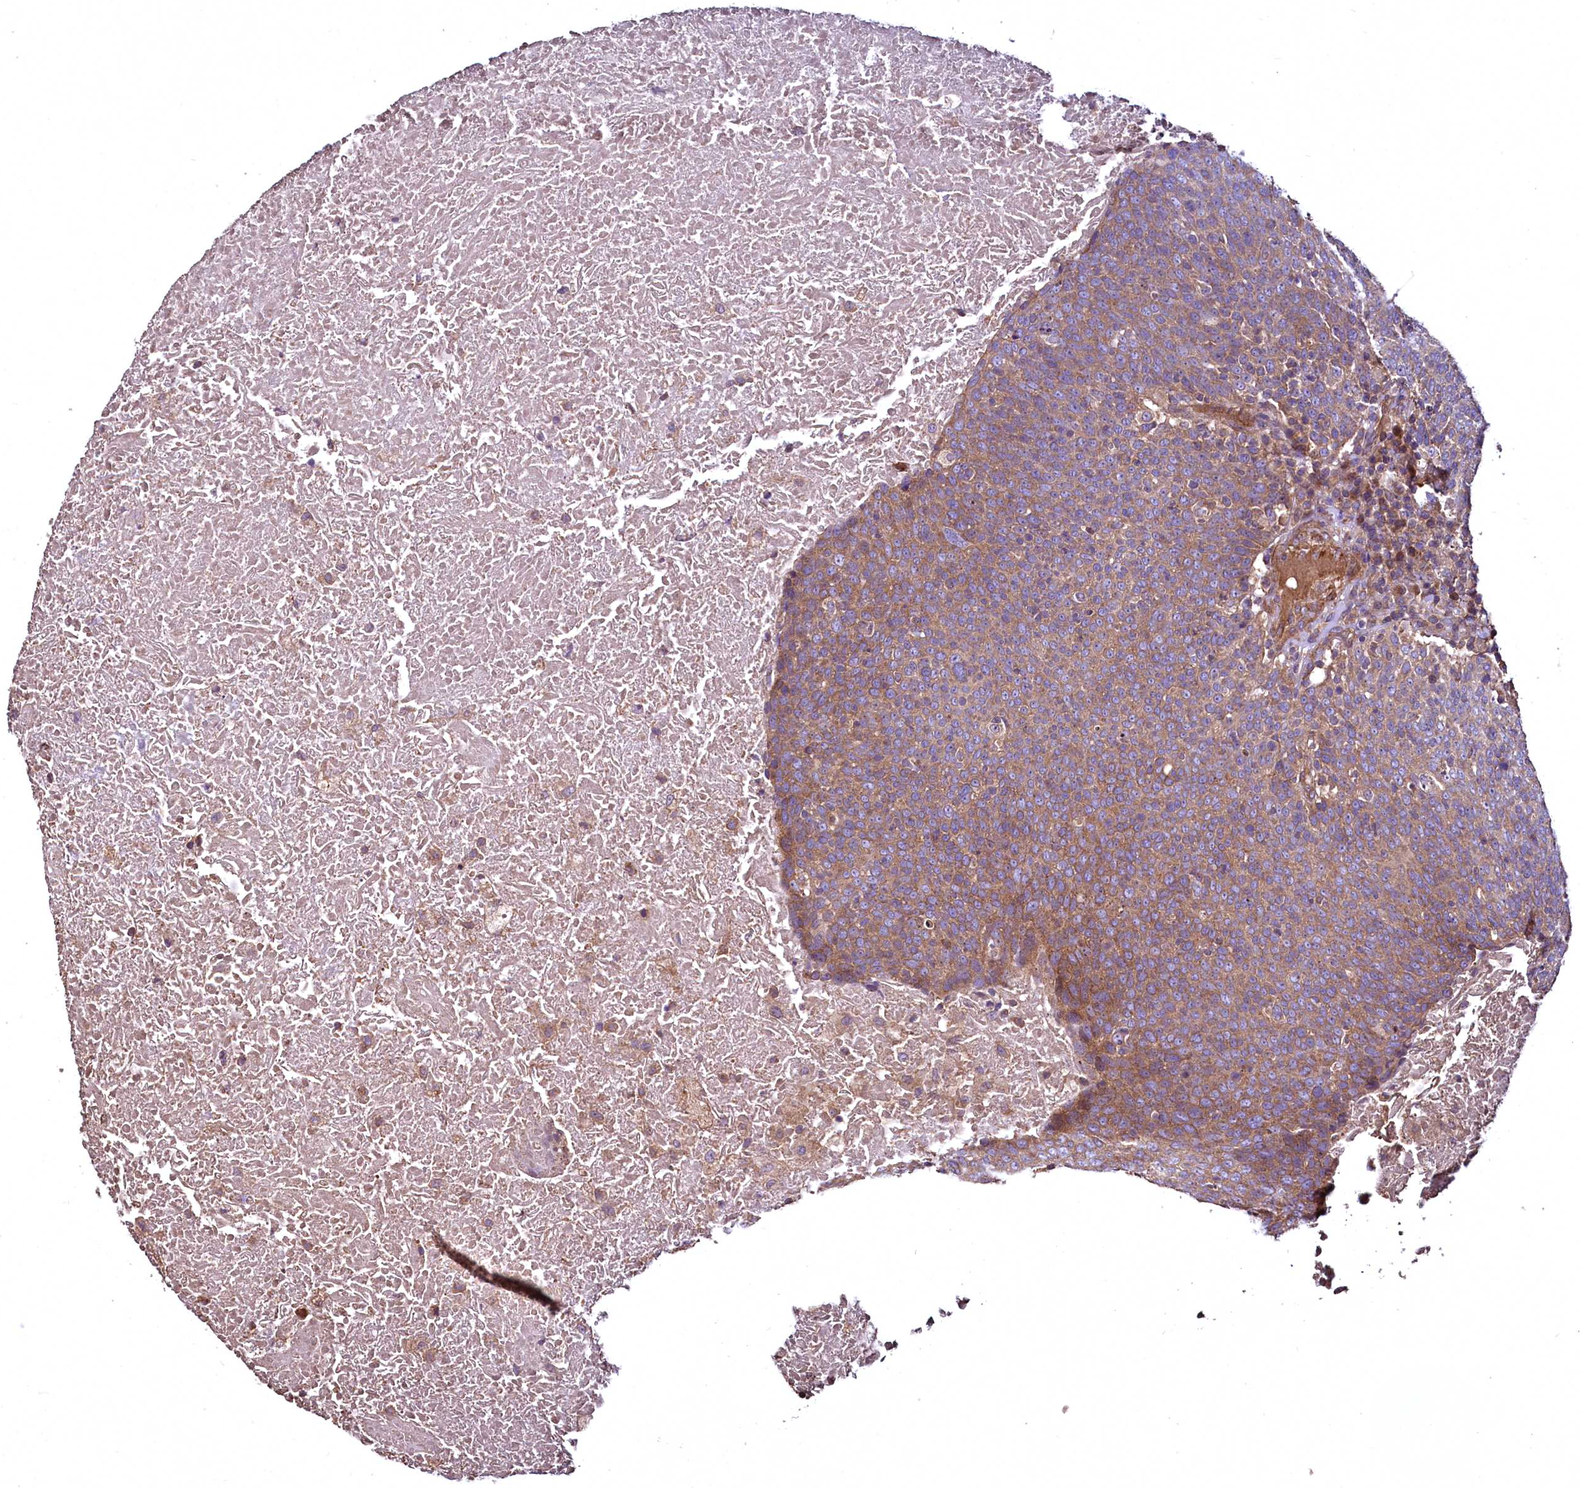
{"staining": {"intensity": "moderate", "quantity": ">75%", "location": "cytoplasmic/membranous"}, "tissue": "head and neck cancer", "cell_type": "Tumor cells", "image_type": "cancer", "snomed": [{"axis": "morphology", "description": "Squamous cell carcinoma, NOS"}, {"axis": "morphology", "description": "Squamous cell carcinoma, metastatic, NOS"}, {"axis": "topography", "description": "Lymph node"}, {"axis": "topography", "description": "Head-Neck"}], "caption": "Protein expression analysis of head and neck squamous cell carcinoma exhibits moderate cytoplasmic/membranous positivity in about >75% of tumor cells.", "gene": "TBCEL", "patient": {"sex": "male", "age": 62}}